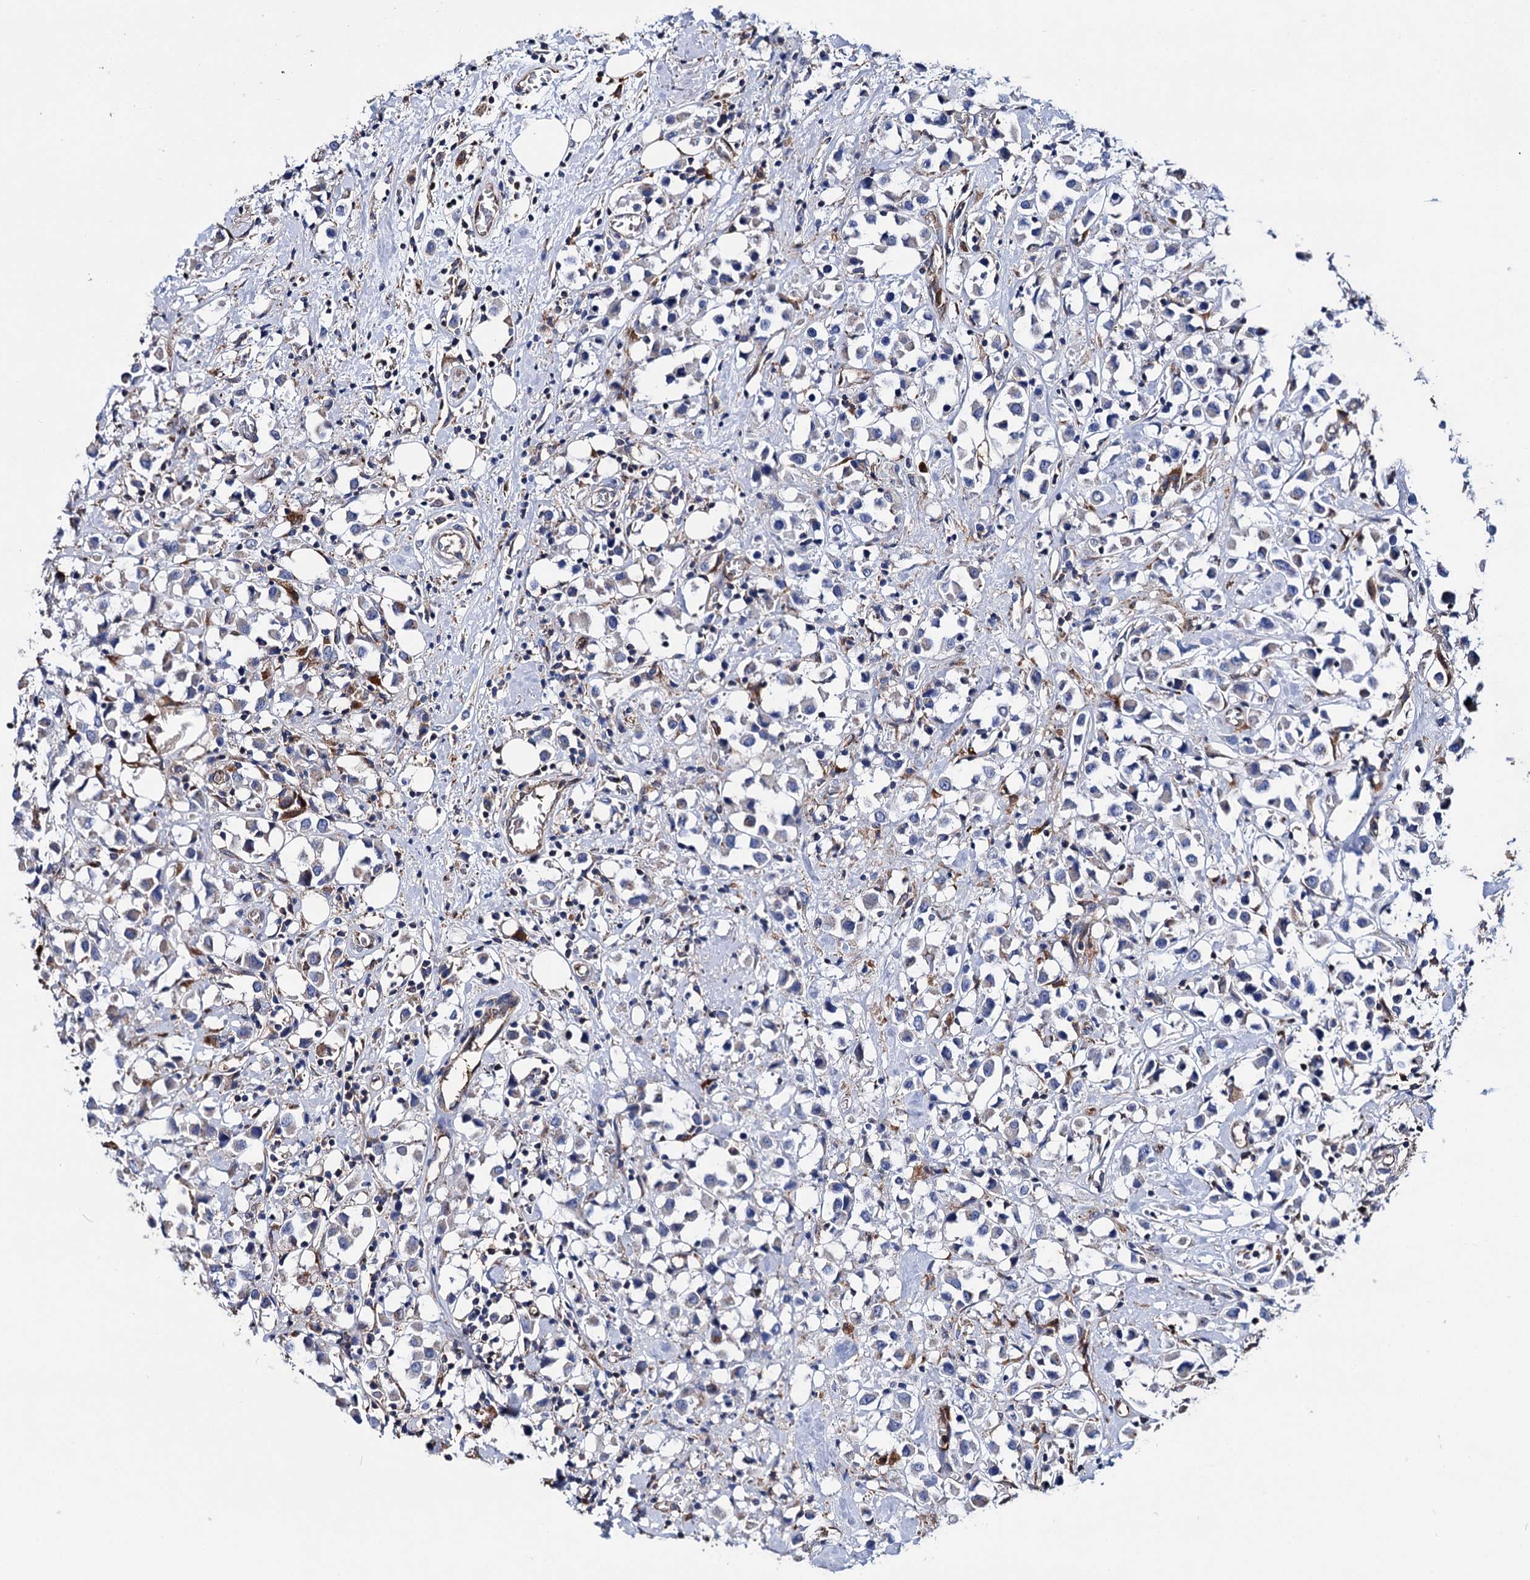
{"staining": {"intensity": "negative", "quantity": "none", "location": "none"}, "tissue": "breast cancer", "cell_type": "Tumor cells", "image_type": "cancer", "snomed": [{"axis": "morphology", "description": "Duct carcinoma"}, {"axis": "topography", "description": "Breast"}], "caption": "Micrograph shows no significant protein positivity in tumor cells of breast cancer.", "gene": "SCPEP1", "patient": {"sex": "female", "age": 61}}